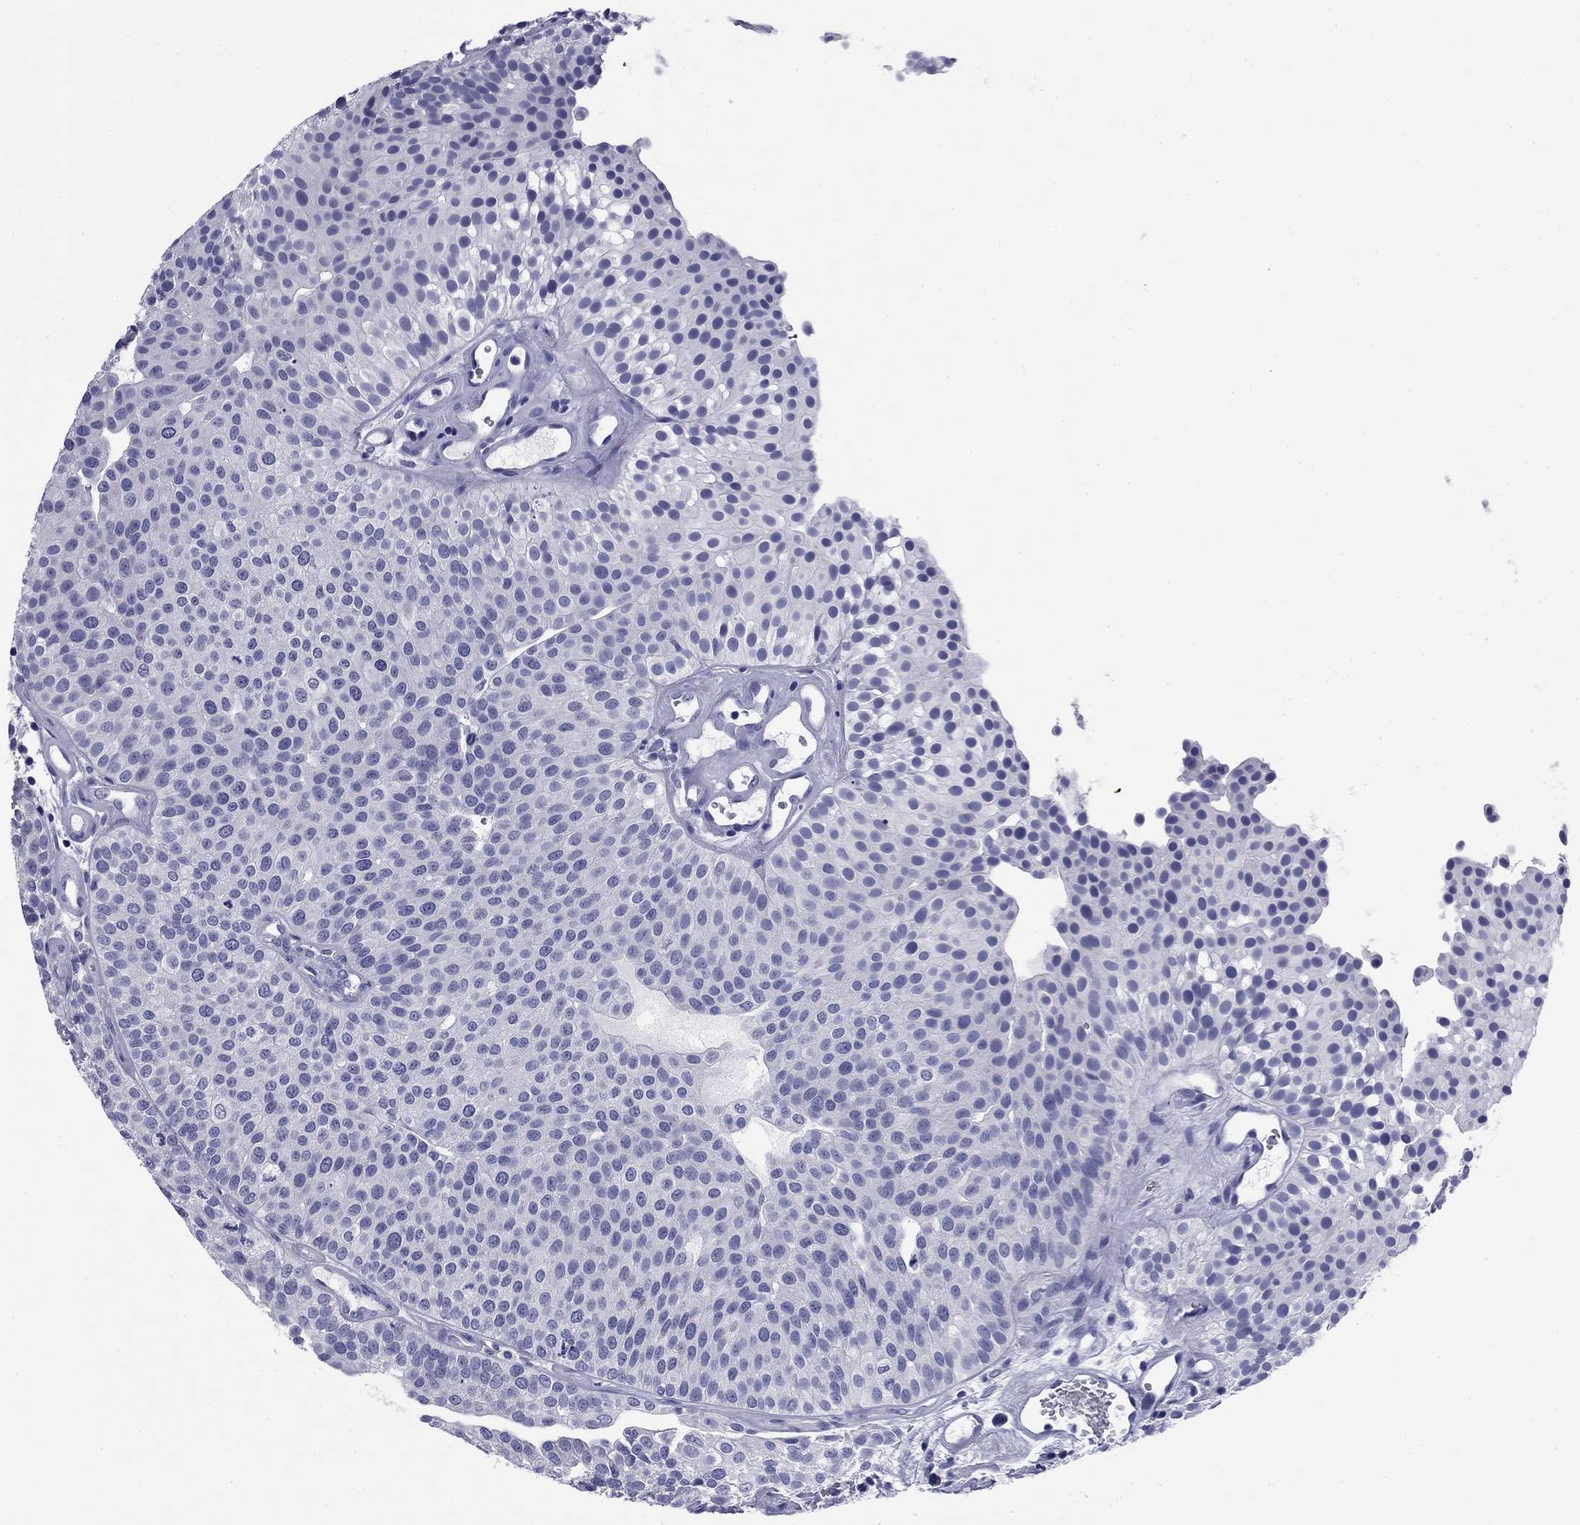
{"staining": {"intensity": "negative", "quantity": "none", "location": "none"}, "tissue": "urothelial cancer", "cell_type": "Tumor cells", "image_type": "cancer", "snomed": [{"axis": "morphology", "description": "Urothelial carcinoma, Low grade"}, {"axis": "topography", "description": "Urinary bladder"}], "caption": "Tumor cells show no significant positivity in urothelial cancer.", "gene": "ABCC2", "patient": {"sex": "female", "age": 87}}